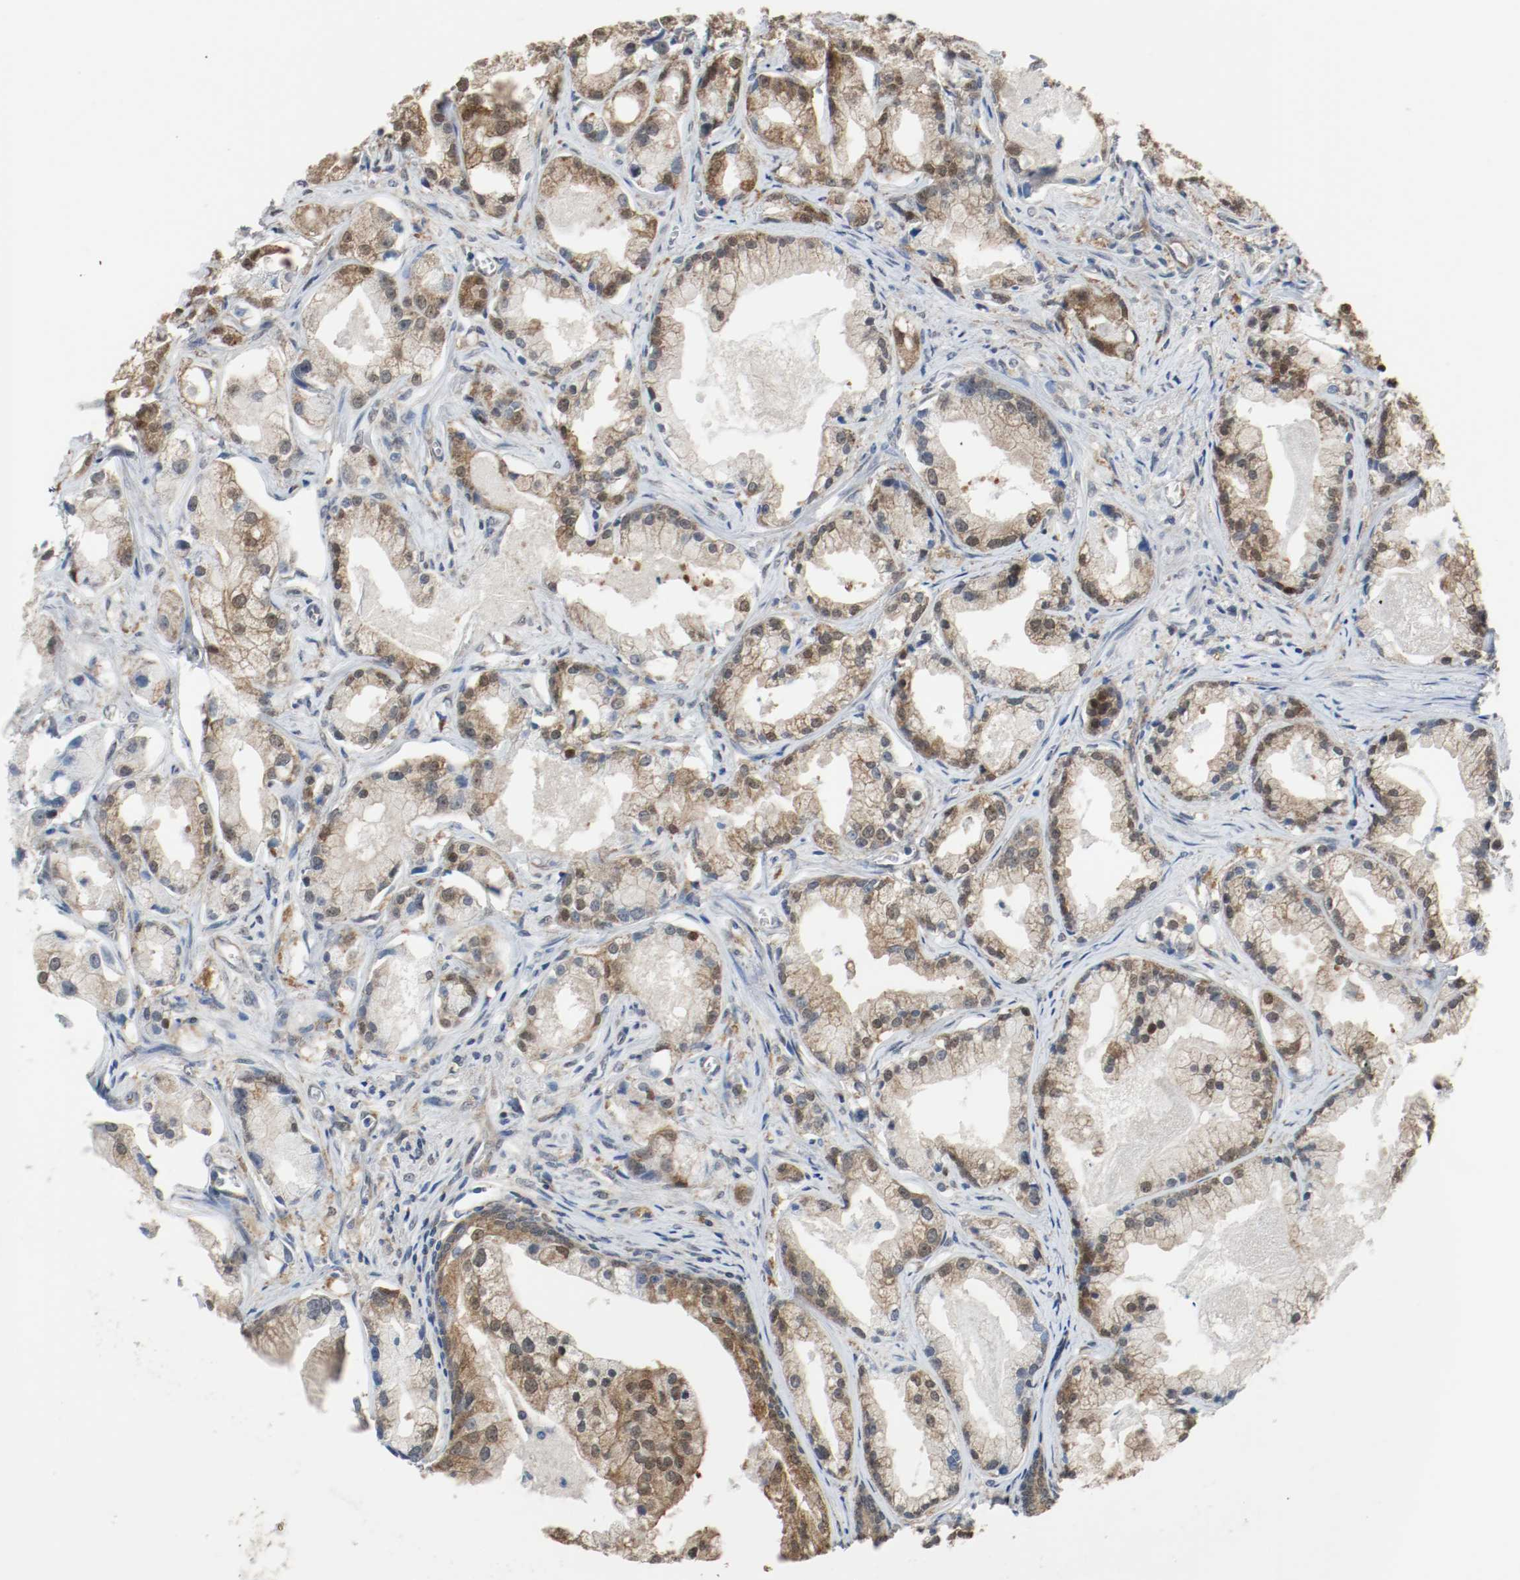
{"staining": {"intensity": "moderate", "quantity": ">75%", "location": "cytoplasmic/membranous,nuclear"}, "tissue": "prostate cancer", "cell_type": "Tumor cells", "image_type": "cancer", "snomed": [{"axis": "morphology", "description": "Adenocarcinoma, Low grade"}, {"axis": "topography", "description": "Prostate"}], "caption": "Protein staining of prostate cancer (adenocarcinoma (low-grade)) tissue shows moderate cytoplasmic/membranous and nuclear positivity in about >75% of tumor cells. (DAB (3,3'-diaminobenzidine) IHC, brown staining for protein, blue staining for nuclei).", "gene": "PPME1", "patient": {"sex": "male", "age": 59}}